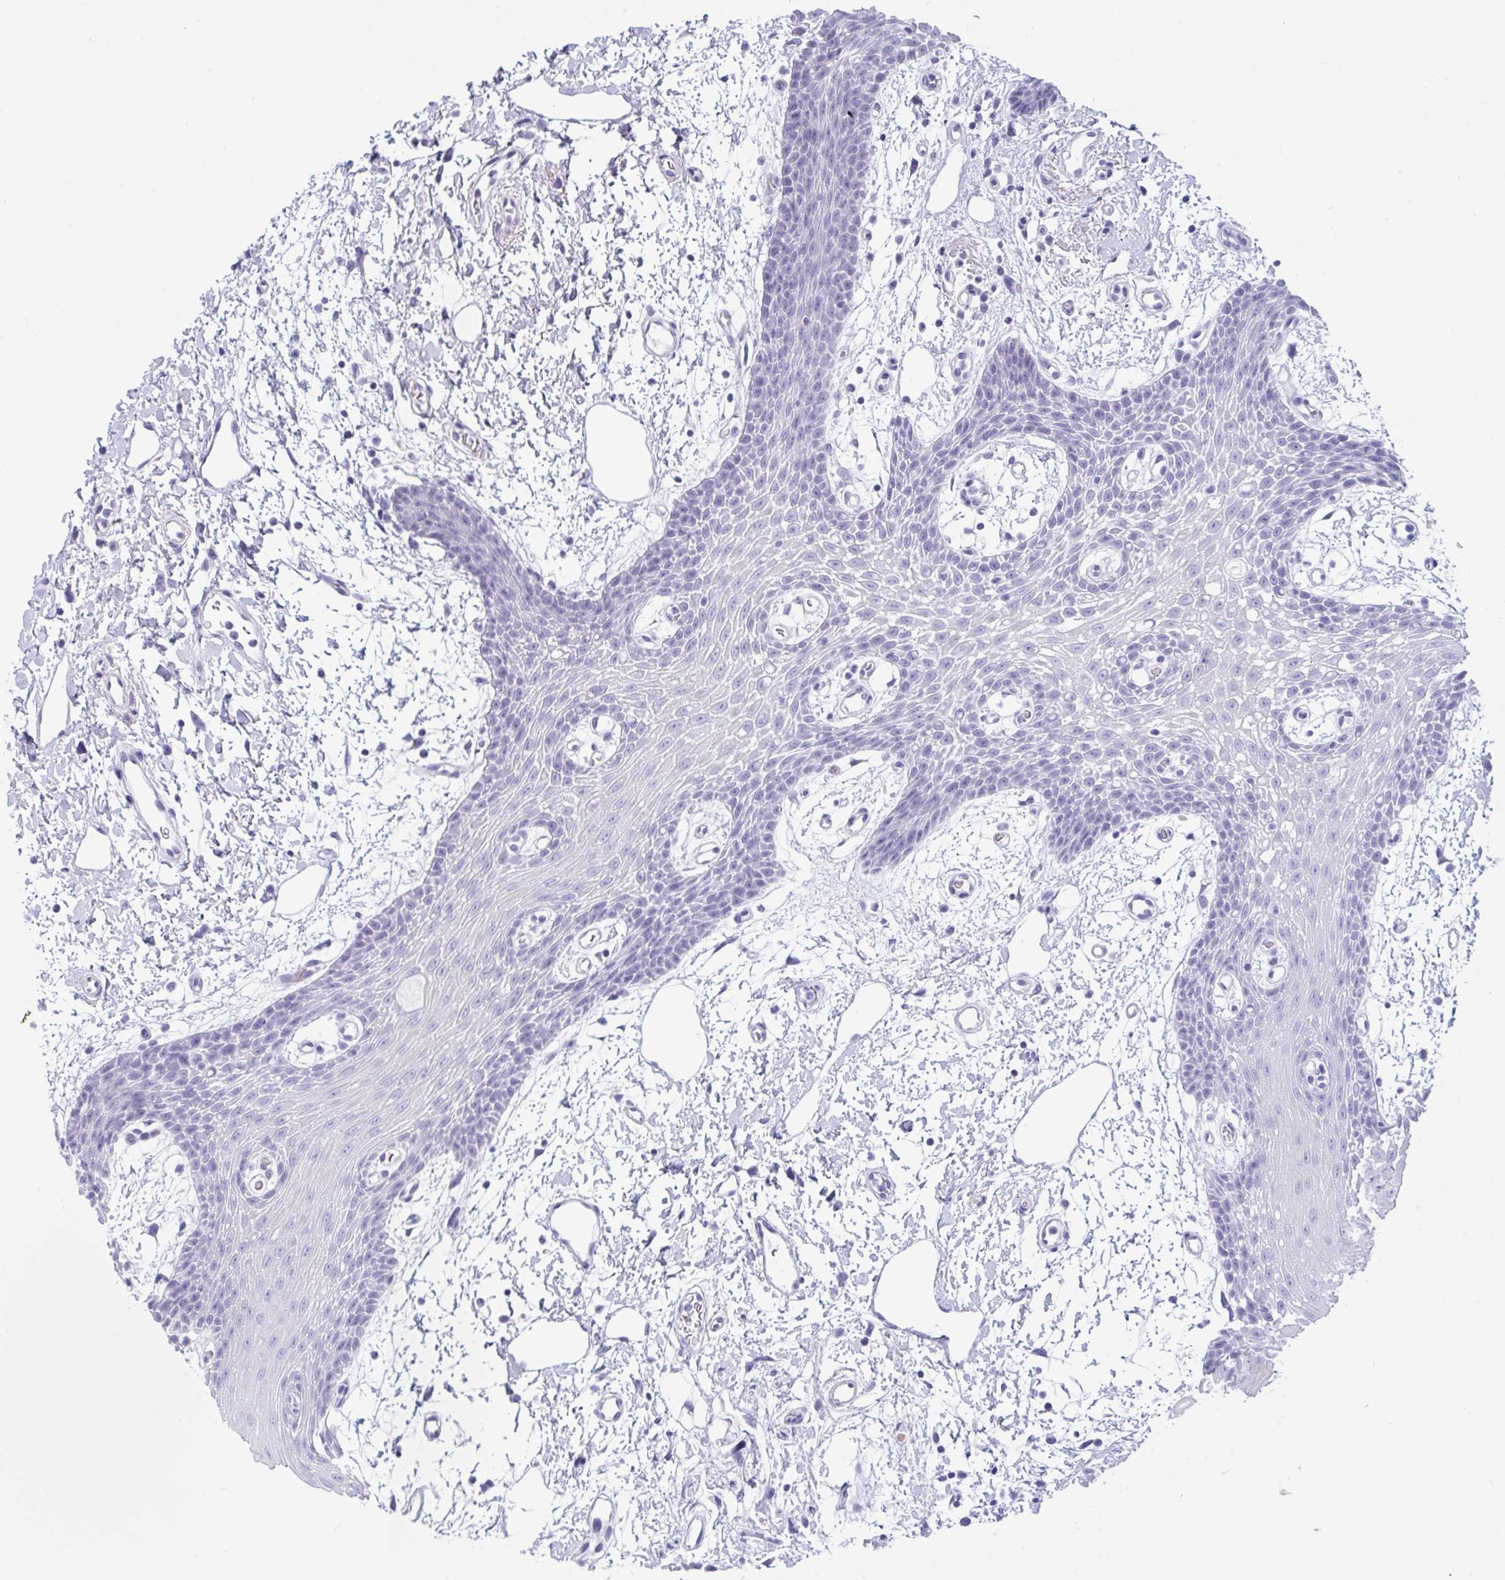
{"staining": {"intensity": "negative", "quantity": "none", "location": "none"}, "tissue": "oral mucosa", "cell_type": "Squamous epithelial cells", "image_type": "normal", "snomed": [{"axis": "morphology", "description": "Normal tissue, NOS"}, {"axis": "topography", "description": "Oral tissue"}], "caption": "Histopathology image shows no protein expression in squamous epithelial cells of unremarkable oral mucosa.", "gene": "OXLD1", "patient": {"sex": "female", "age": 59}}